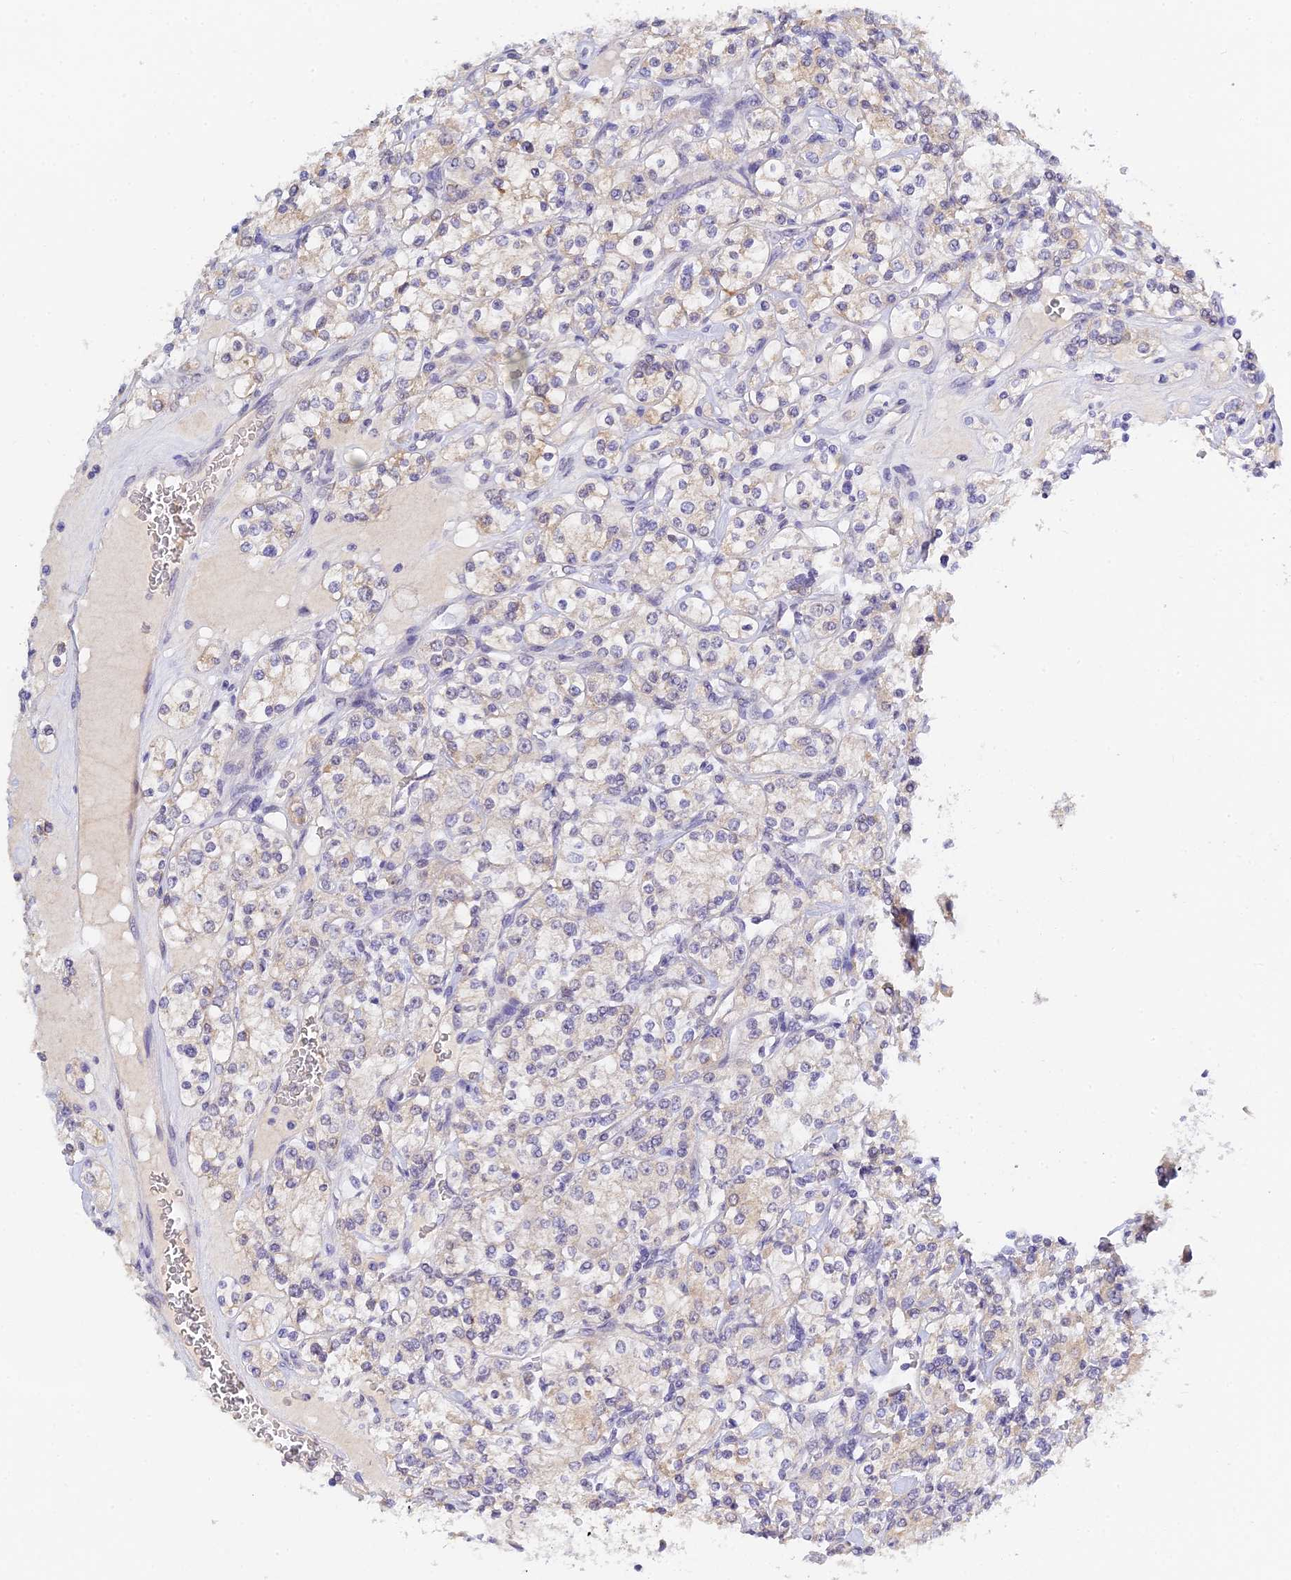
{"staining": {"intensity": "weak", "quantity": "<25%", "location": "cytoplasmic/membranous"}, "tissue": "renal cancer", "cell_type": "Tumor cells", "image_type": "cancer", "snomed": [{"axis": "morphology", "description": "Adenocarcinoma, NOS"}, {"axis": "topography", "description": "Kidney"}], "caption": "An immunohistochemistry (IHC) image of renal cancer (adenocarcinoma) is shown. There is no staining in tumor cells of renal cancer (adenocarcinoma).", "gene": "HOXB1", "patient": {"sex": "male", "age": 77}}